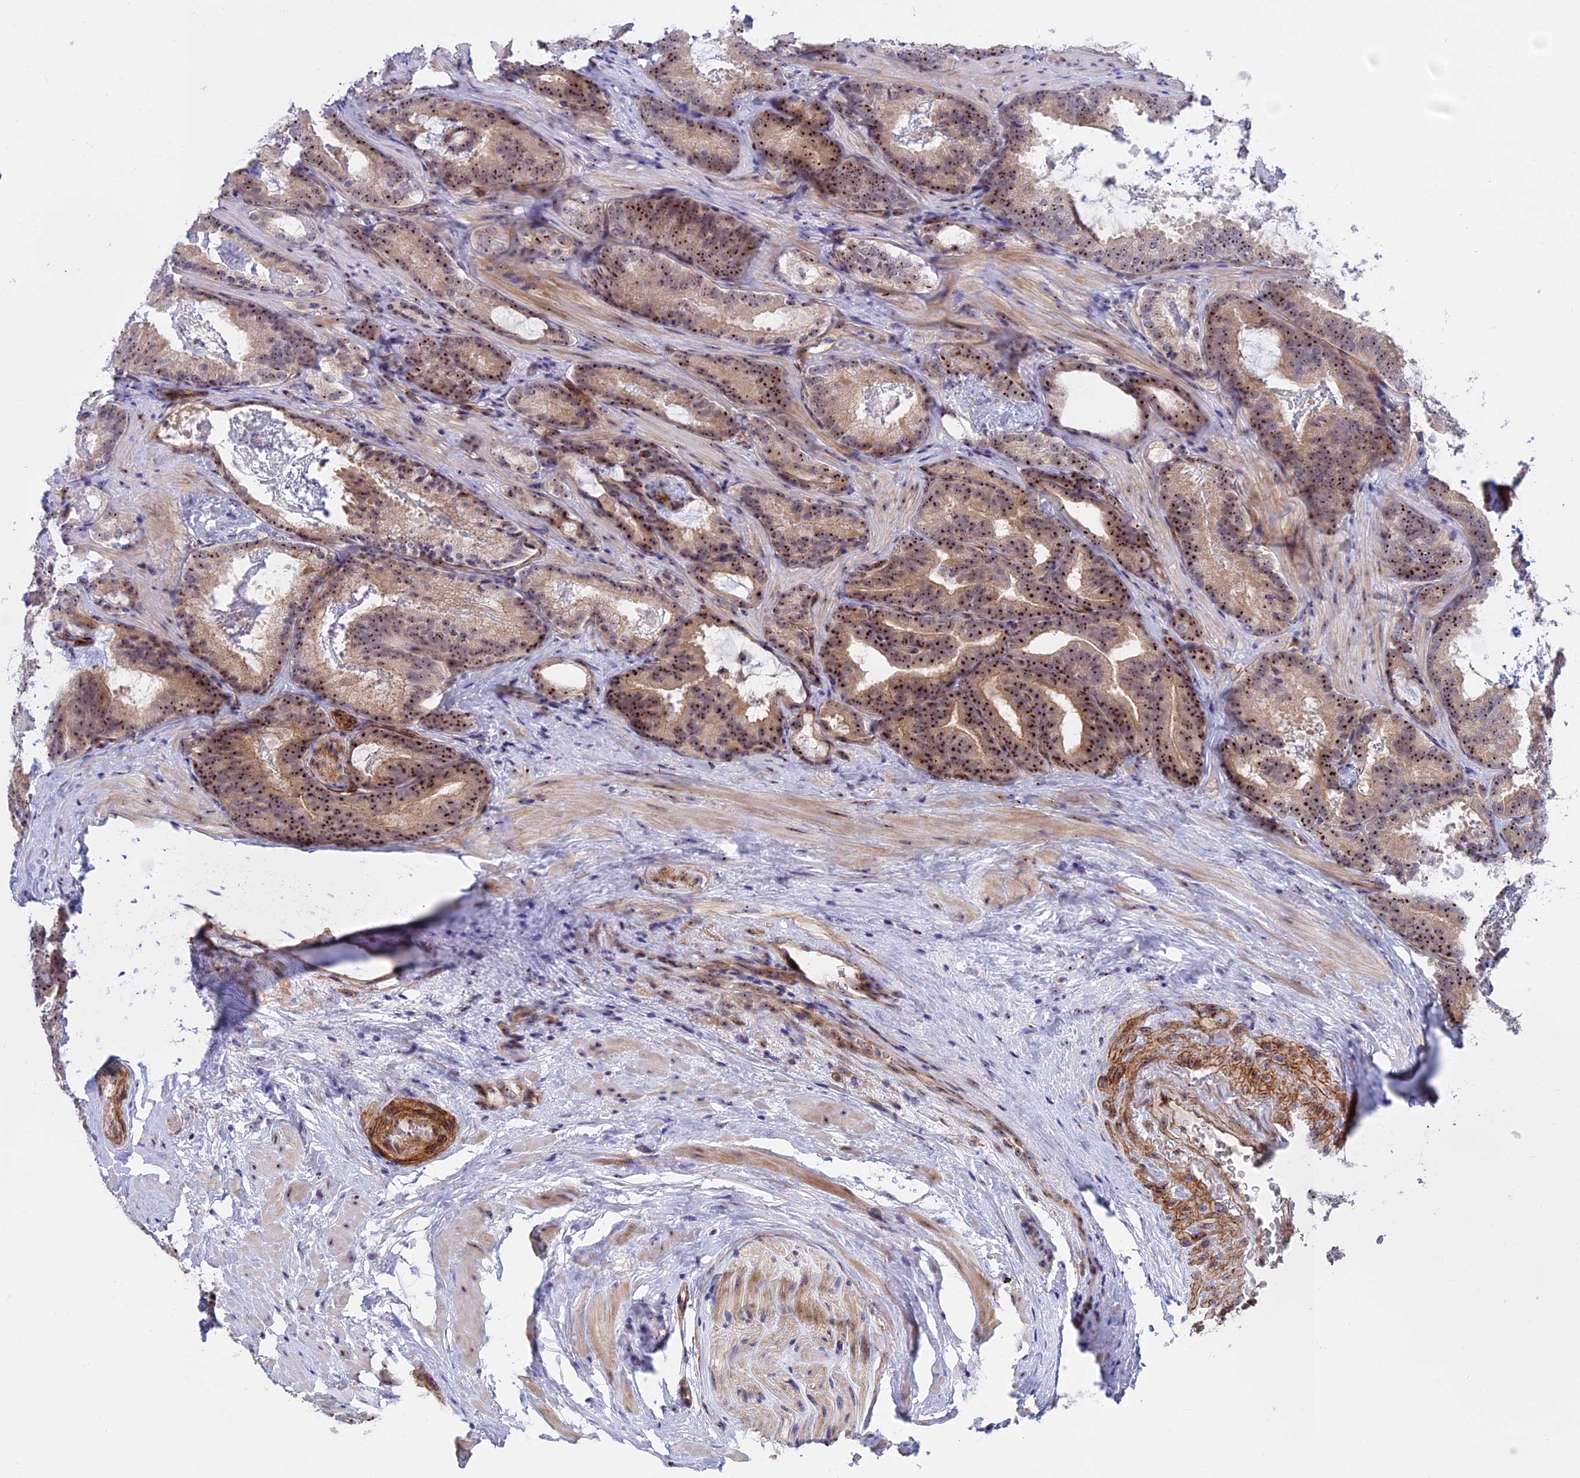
{"staining": {"intensity": "strong", "quantity": ">75%", "location": "nuclear"}, "tissue": "prostate cancer", "cell_type": "Tumor cells", "image_type": "cancer", "snomed": [{"axis": "morphology", "description": "Adenocarcinoma, Low grade"}, {"axis": "topography", "description": "Prostate"}], "caption": "Immunohistochemical staining of human prostate cancer demonstrates high levels of strong nuclear expression in about >75% of tumor cells.", "gene": "DBNDD1", "patient": {"sex": "male", "age": 60}}